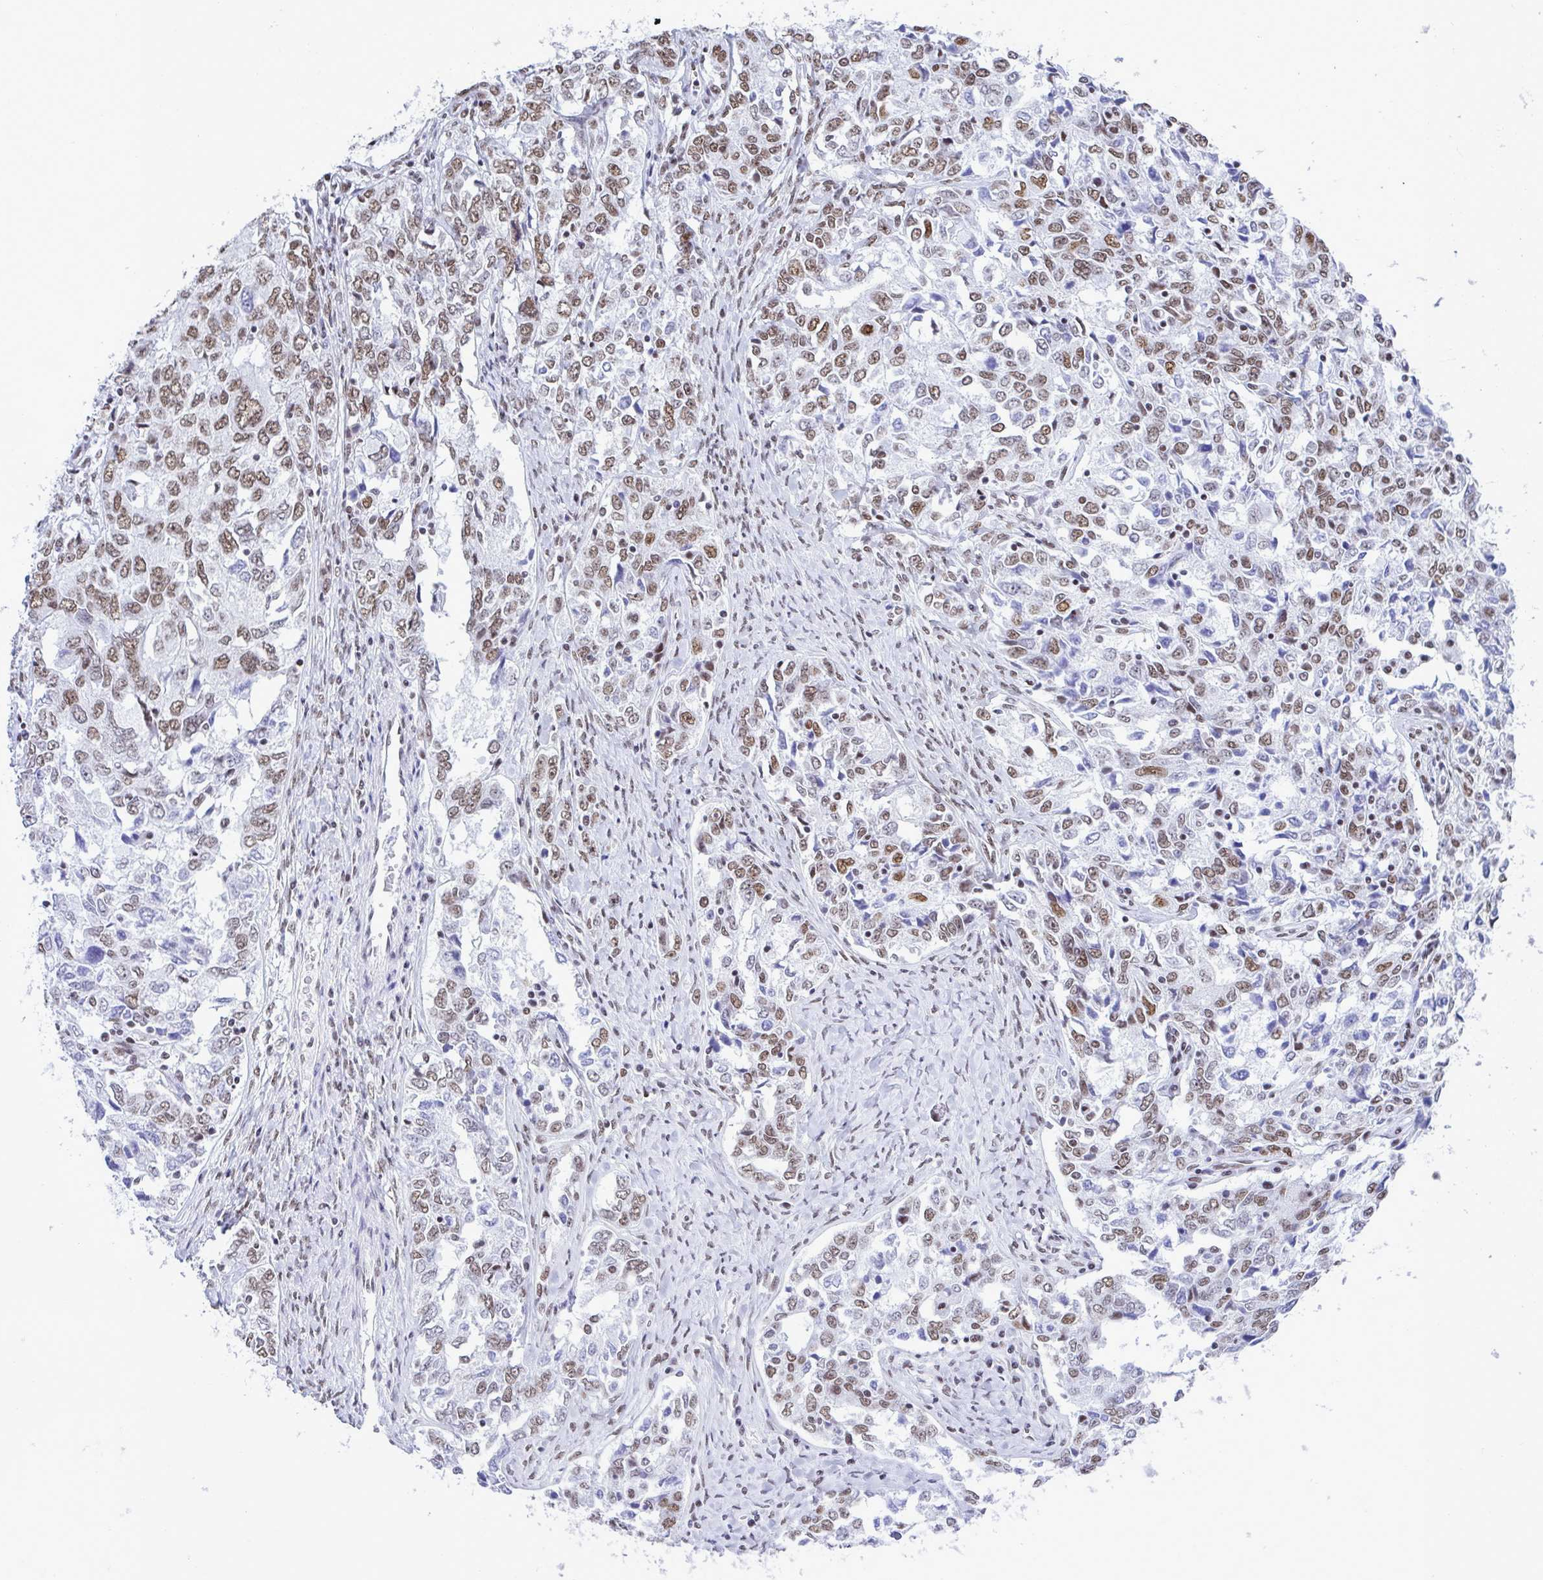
{"staining": {"intensity": "moderate", "quantity": ">75%", "location": "nuclear"}, "tissue": "ovarian cancer", "cell_type": "Tumor cells", "image_type": "cancer", "snomed": [{"axis": "morphology", "description": "Carcinoma, endometroid"}, {"axis": "topography", "description": "Ovary"}], "caption": "Human ovarian cancer (endometroid carcinoma) stained with a protein marker exhibits moderate staining in tumor cells.", "gene": "DDX52", "patient": {"sex": "female", "age": 62}}